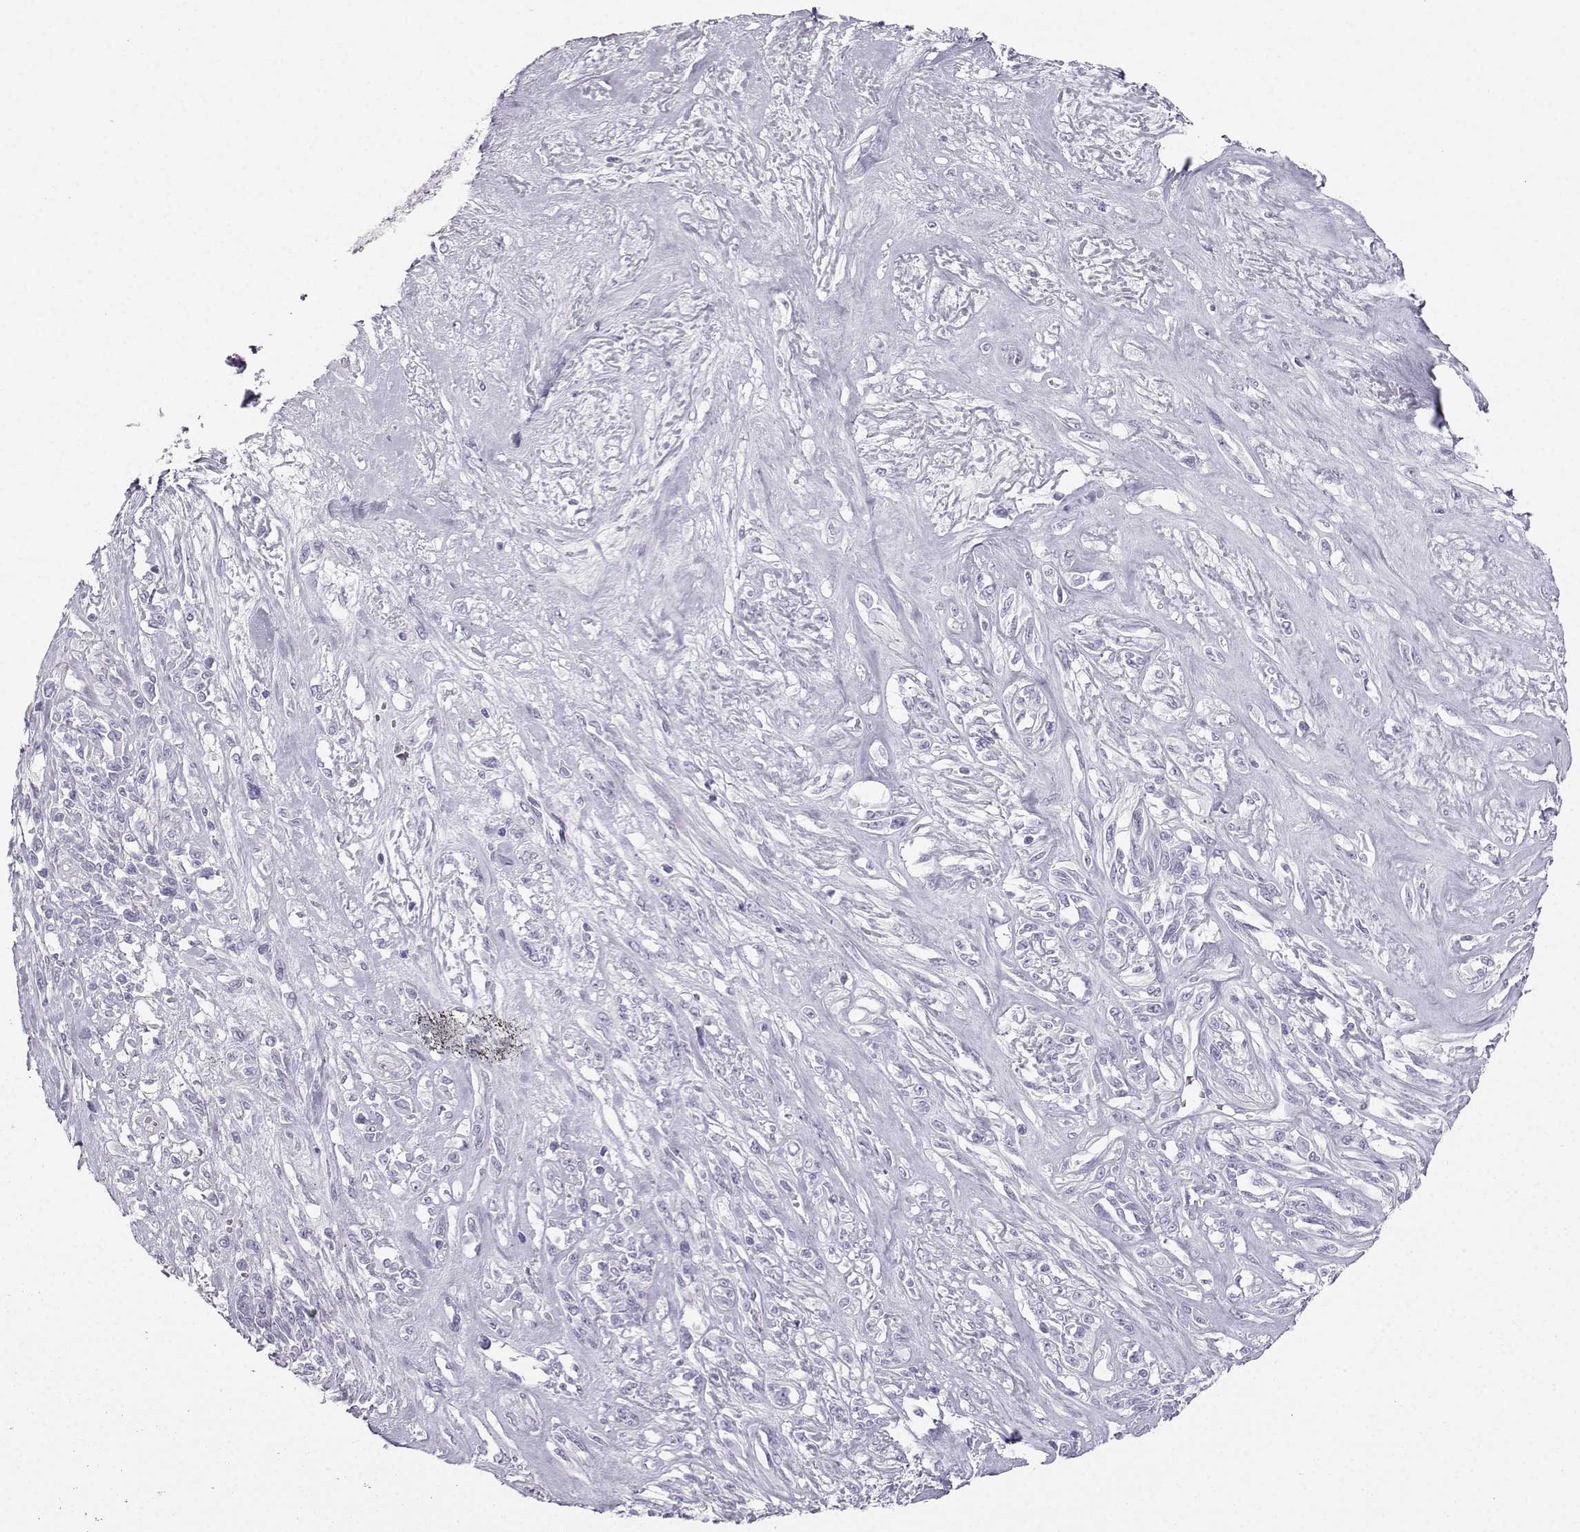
{"staining": {"intensity": "negative", "quantity": "none", "location": "none"}, "tissue": "melanoma", "cell_type": "Tumor cells", "image_type": "cancer", "snomed": [{"axis": "morphology", "description": "Malignant melanoma, NOS"}, {"axis": "topography", "description": "Skin"}], "caption": "A histopathology image of malignant melanoma stained for a protein exhibits no brown staining in tumor cells. (DAB immunohistochemistry (IHC) visualized using brightfield microscopy, high magnification).", "gene": "IQCD", "patient": {"sex": "female", "age": 91}}